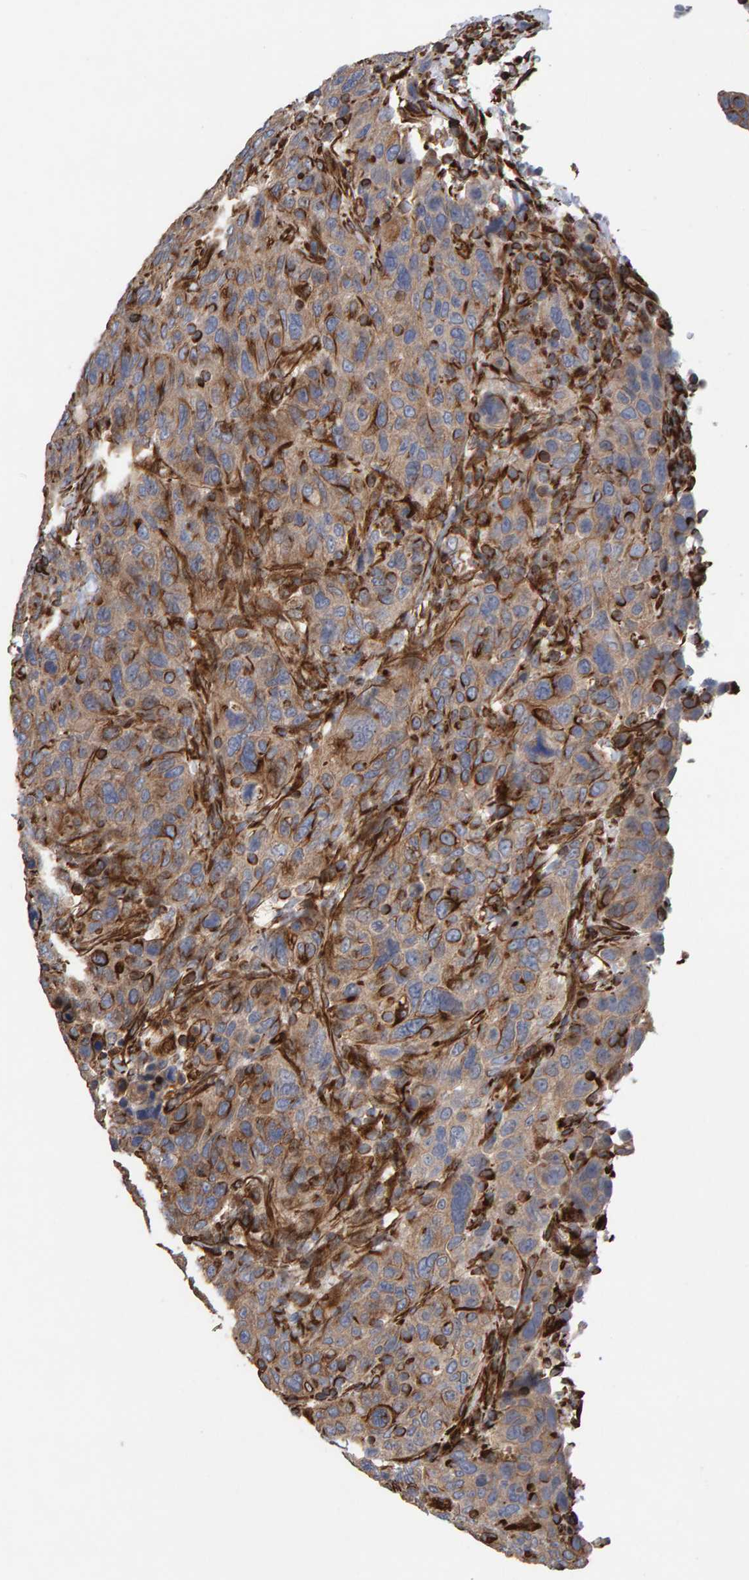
{"staining": {"intensity": "weak", "quantity": ">75%", "location": "cytoplasmic/membranous"}, "tissue": "breast cancer", "cell_type": "Tumor cells", "image_type": "cancer", "snomed": [{"axis": "morphology", "description": "Duct carcinoma"}, {"axis": "topography", "description": "Breast"}], "caption": "A histopathology image of invasive ductal carcinoma (breast) stained for a protein shows weak cytoplasmic/membranous brown staining in tumor cells.", "gene": "ZNF347", "patient": {"sex": "female", "age": 37}}